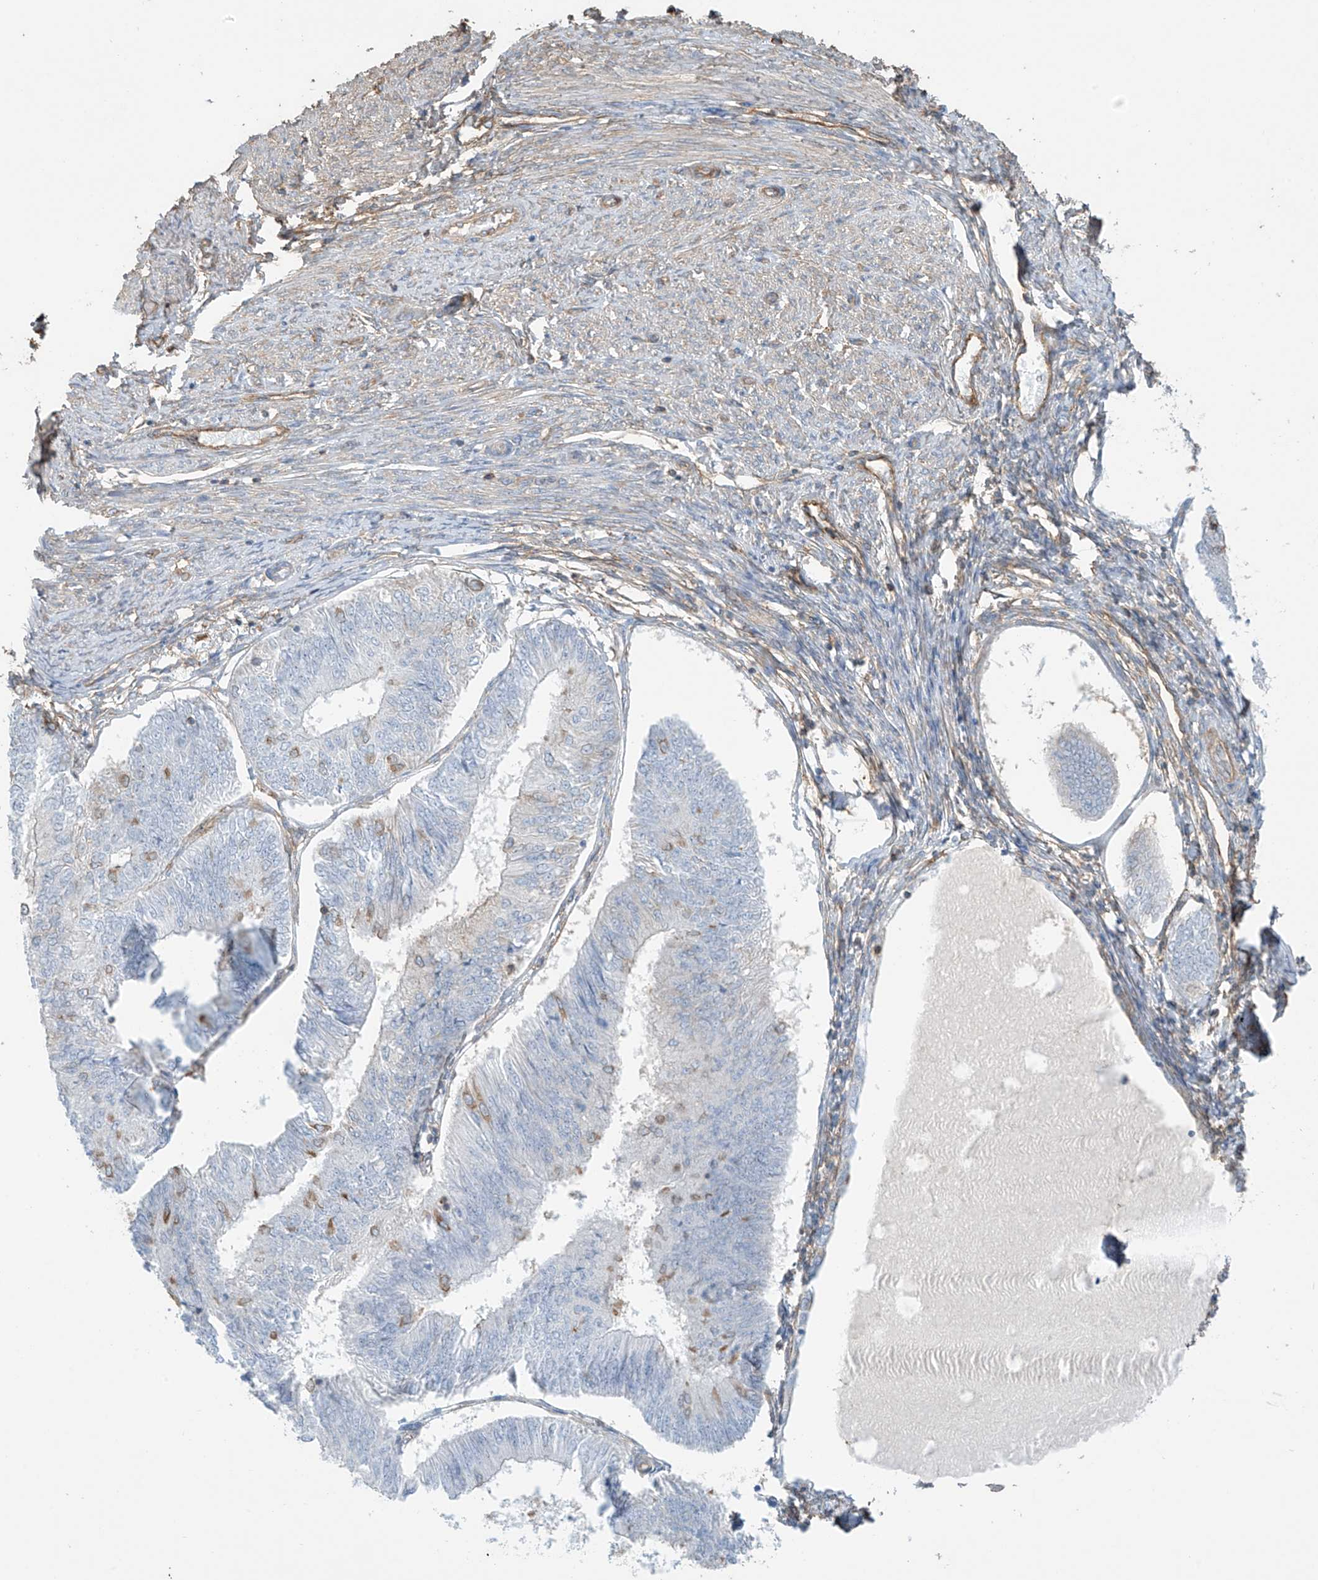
{"staining": {"intensity": "moderate", "quantity": "<25%", "location": "cytoplasmic/membranous"}, "tissue": "endometrial cancer", "cell_type": "Tumor cells", "image_type": "cancer", "snomed": [{"axis": "morphology", "description": "Adenocarcinoma, NOS"}, {"axis": "topography", "description": "Endometrium"}], "caption": "The histopathology image displays immunohistochemical staining of endometrial adenocarcinoma. There is moderate cytoplasmic/membranous staining is present in about <25% of tumor cells.", "gene": "ZNF846", "patient": {"sex": "female", "age": 58}}